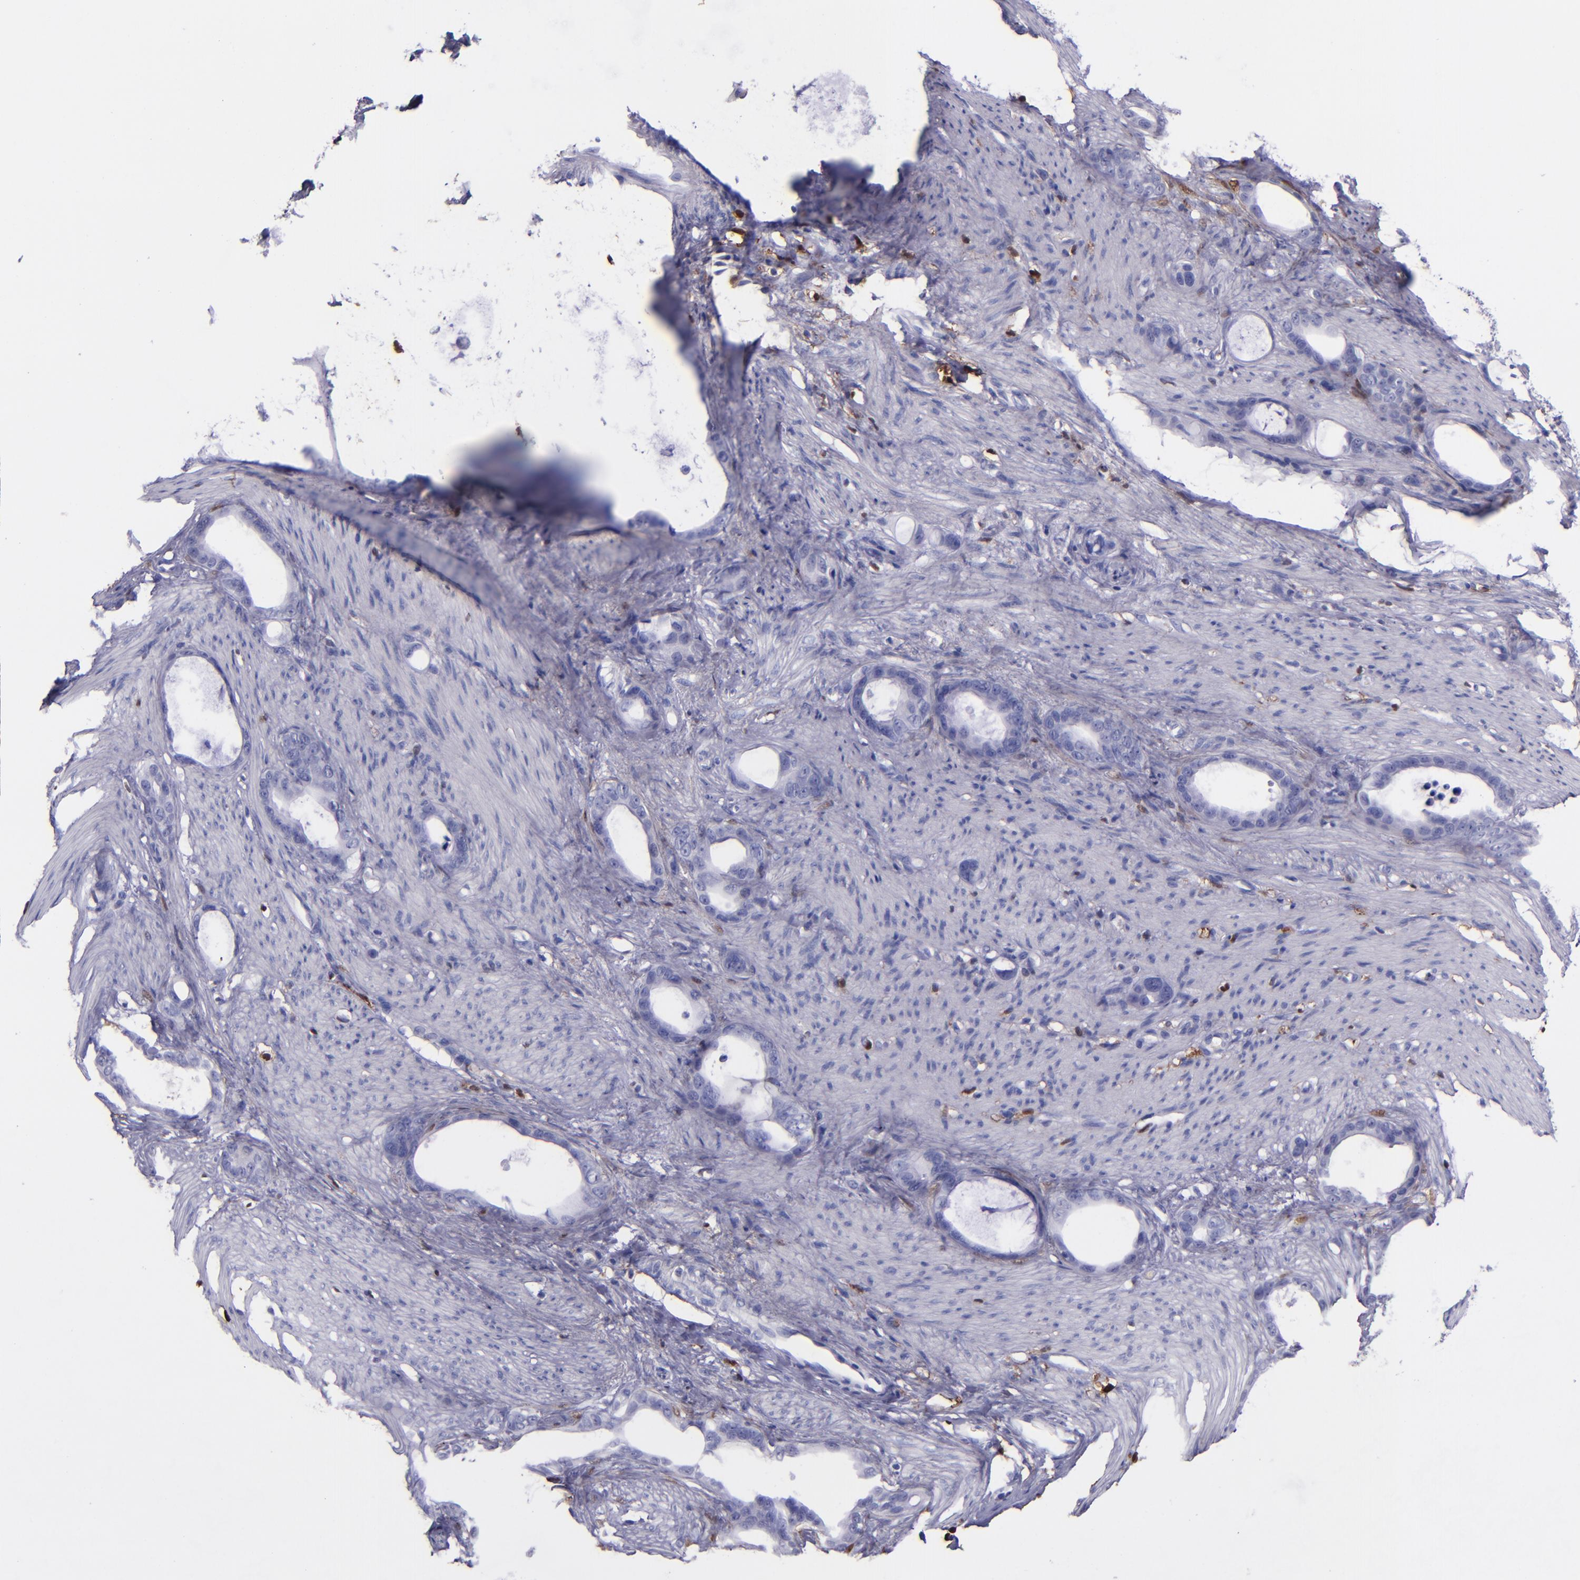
{"staining": {"intensity": "negative", "quantity": "none", "location": "none"}, "tissue": "stomach cancer", "cell_type": "Tumor cells", "image_type": "cancer", "snomed": [{"axis": "morphology", "description": "Adenocarcinoma, NOS"}, {"axis": "topography", "description": "Stomach"}], "caption": "DAB (3,3'-diaminobenzidine) immunohistochemical staining of human adenocarcinoma (stomach) shows no significant positivity in tumor cells.", "gene": "F13A1", "patient": {"sex": "female", "age": 75}}